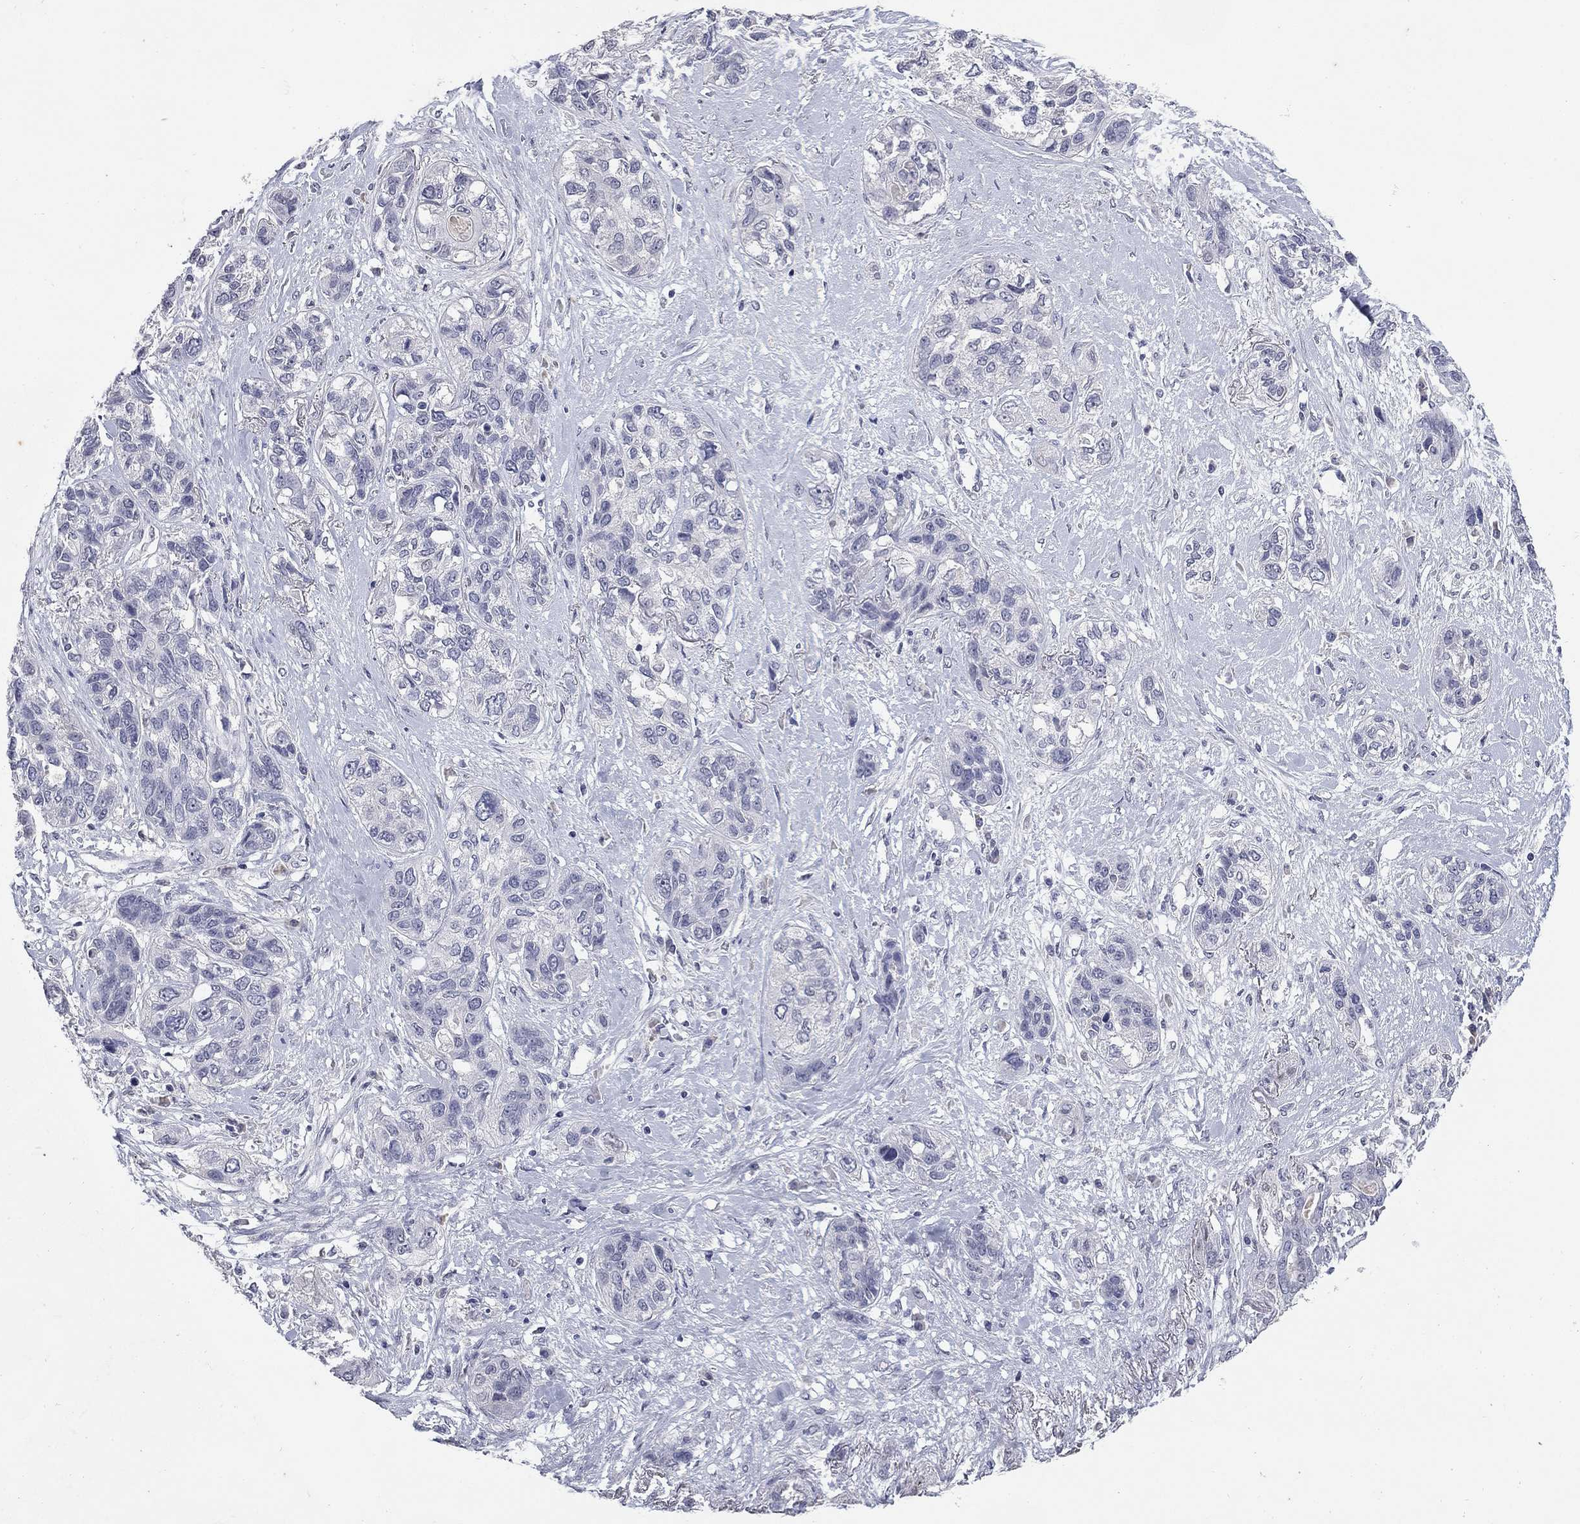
{"staining": {"intensity": "negative", "quantity": "none", "location": "none"}, "tissue": "lung cancer", "cell_type": "Tumor cells", "image_type": "cancer", "snomed": [{"axis": "morphology", "description": "Squamous cell carcinoma, NOS"}, {"axis": "topography", "description": "Lung"}], "caption": "Human lung cancer stained for a protein using IHC exhibits no positivity in tumor cells.", "gene": "SLC51A", "patient": {"sex": "female", "age": 70}}